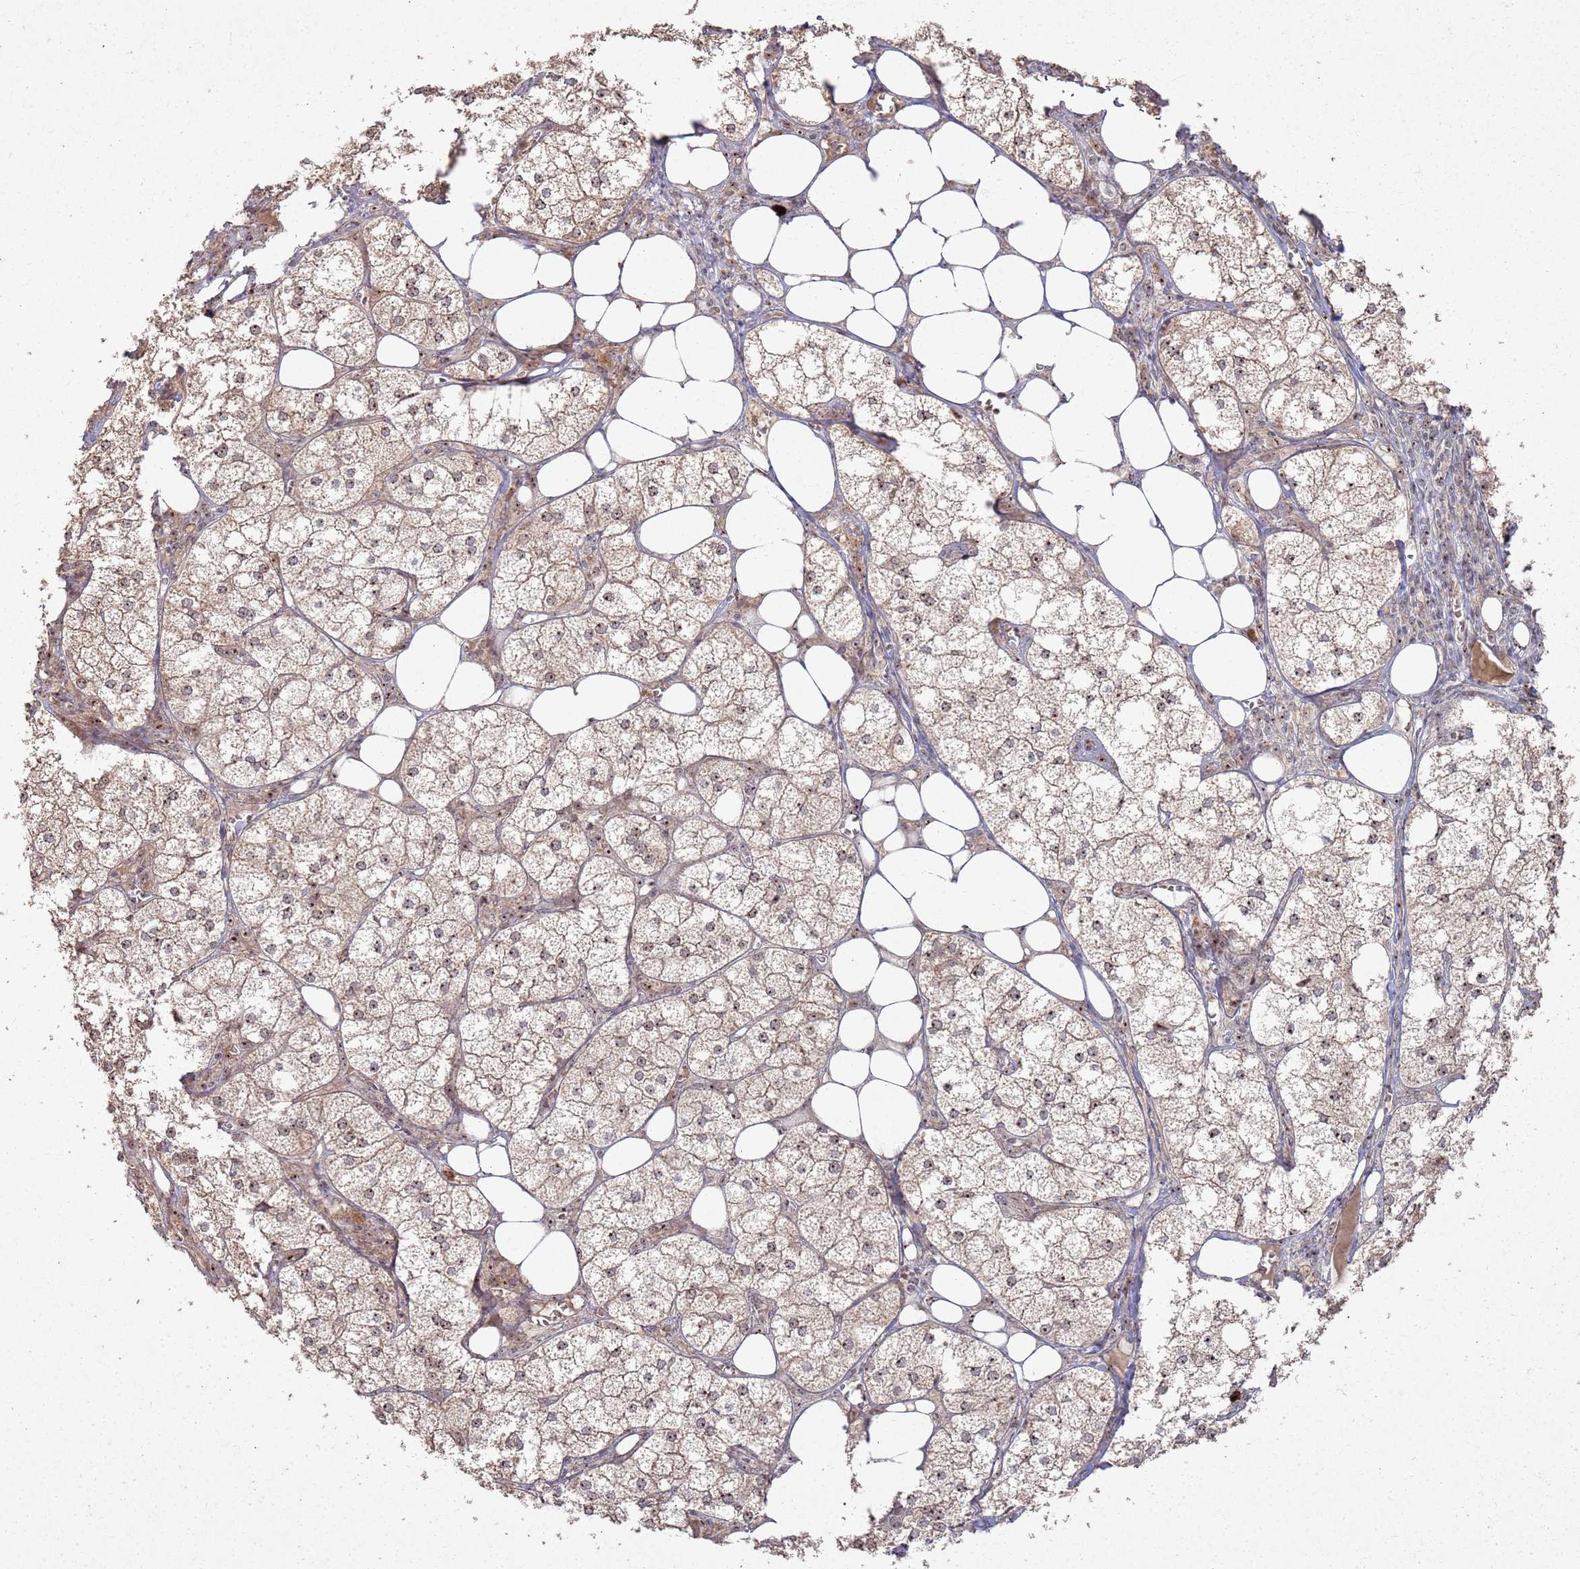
{"staining": {"intensity": "moderate", "quantity": "25%-75%", "location": "cytoplasmic/membranous,nuclear"}, "tissue": "adrenal gland", "cell_type": "Glandular cells", "image_type": "normal", "snomed": [{"axis": "morphology", "description": "Normal tissue, NOS"}, {"axis": "topography", "description": "Adrenal gland"}], "caption": "IHC micrograph of unremarkable adrenal gland: adrenal gland stained using immunohistochemistry shows medium levels of moderate protein expression localized specifically in the cytoplasmic/membranous,nuclear of glandular cells, appearing as a cytoplasmic/membranous,nuclear brown color.", "gene": "UTP11", "patient": {"sex": "female", "age": 61}}